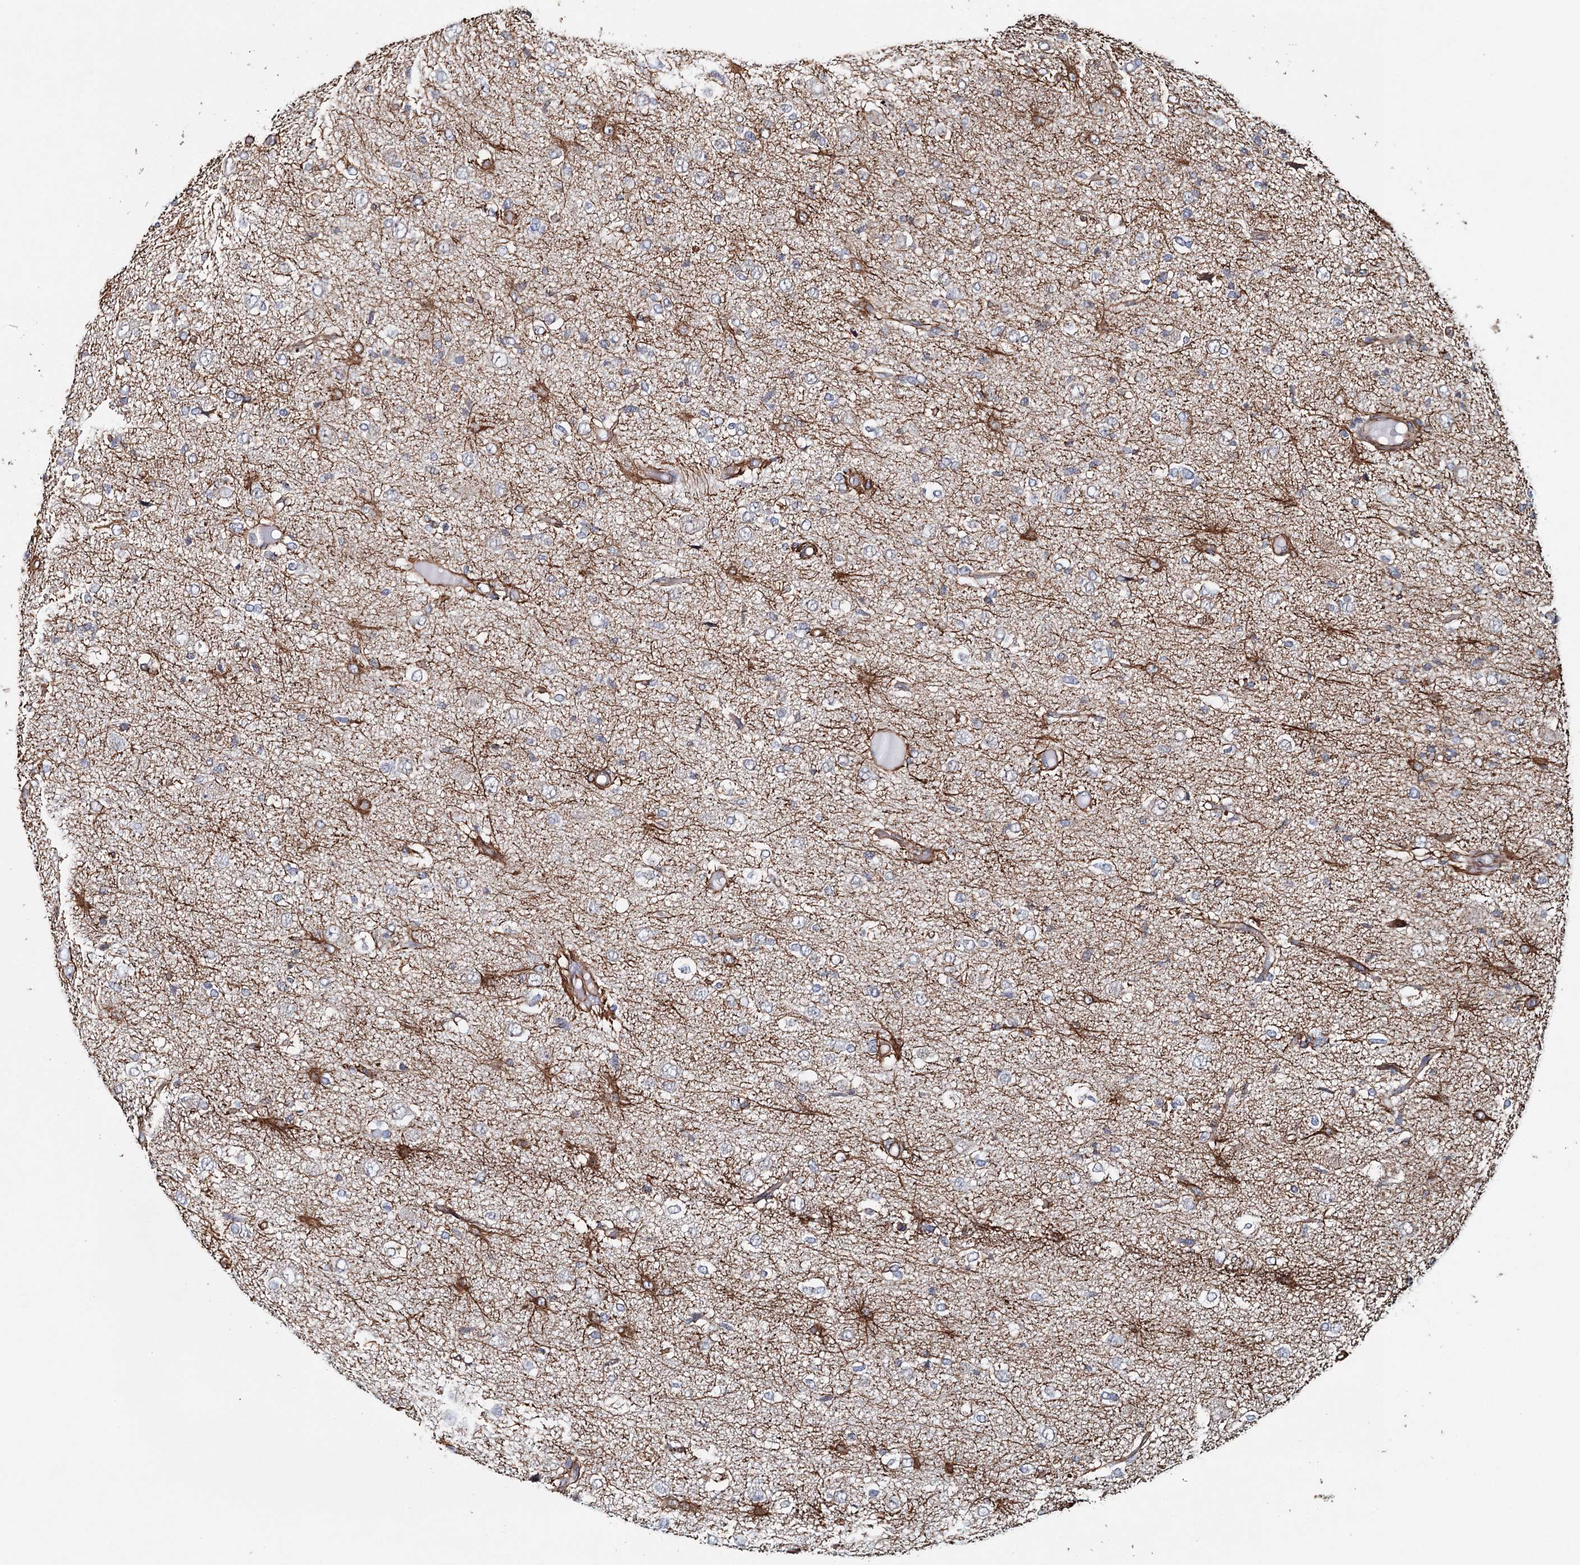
{"staining": {"intensity": "moderate", "quantity": "<25%", "location": "cytoplasmic/membranous"}, "tissue": "glioma", "cell_type": "Tumor cells", "image_type": "cancer", "snomed": [{"axis": "morphology", "description": "Glioma, malignant, High grade"}, {"axis": "topography", "description": "Brain"}], "caption": "Glioma stained with immunohistochemistry (IHC) demonstrates moderate cytoplasmic/membranous positivity in approximately <25% of tumor cells.", "gene": "SYNPO", "patient": {"sex": "female", "age": 59}}